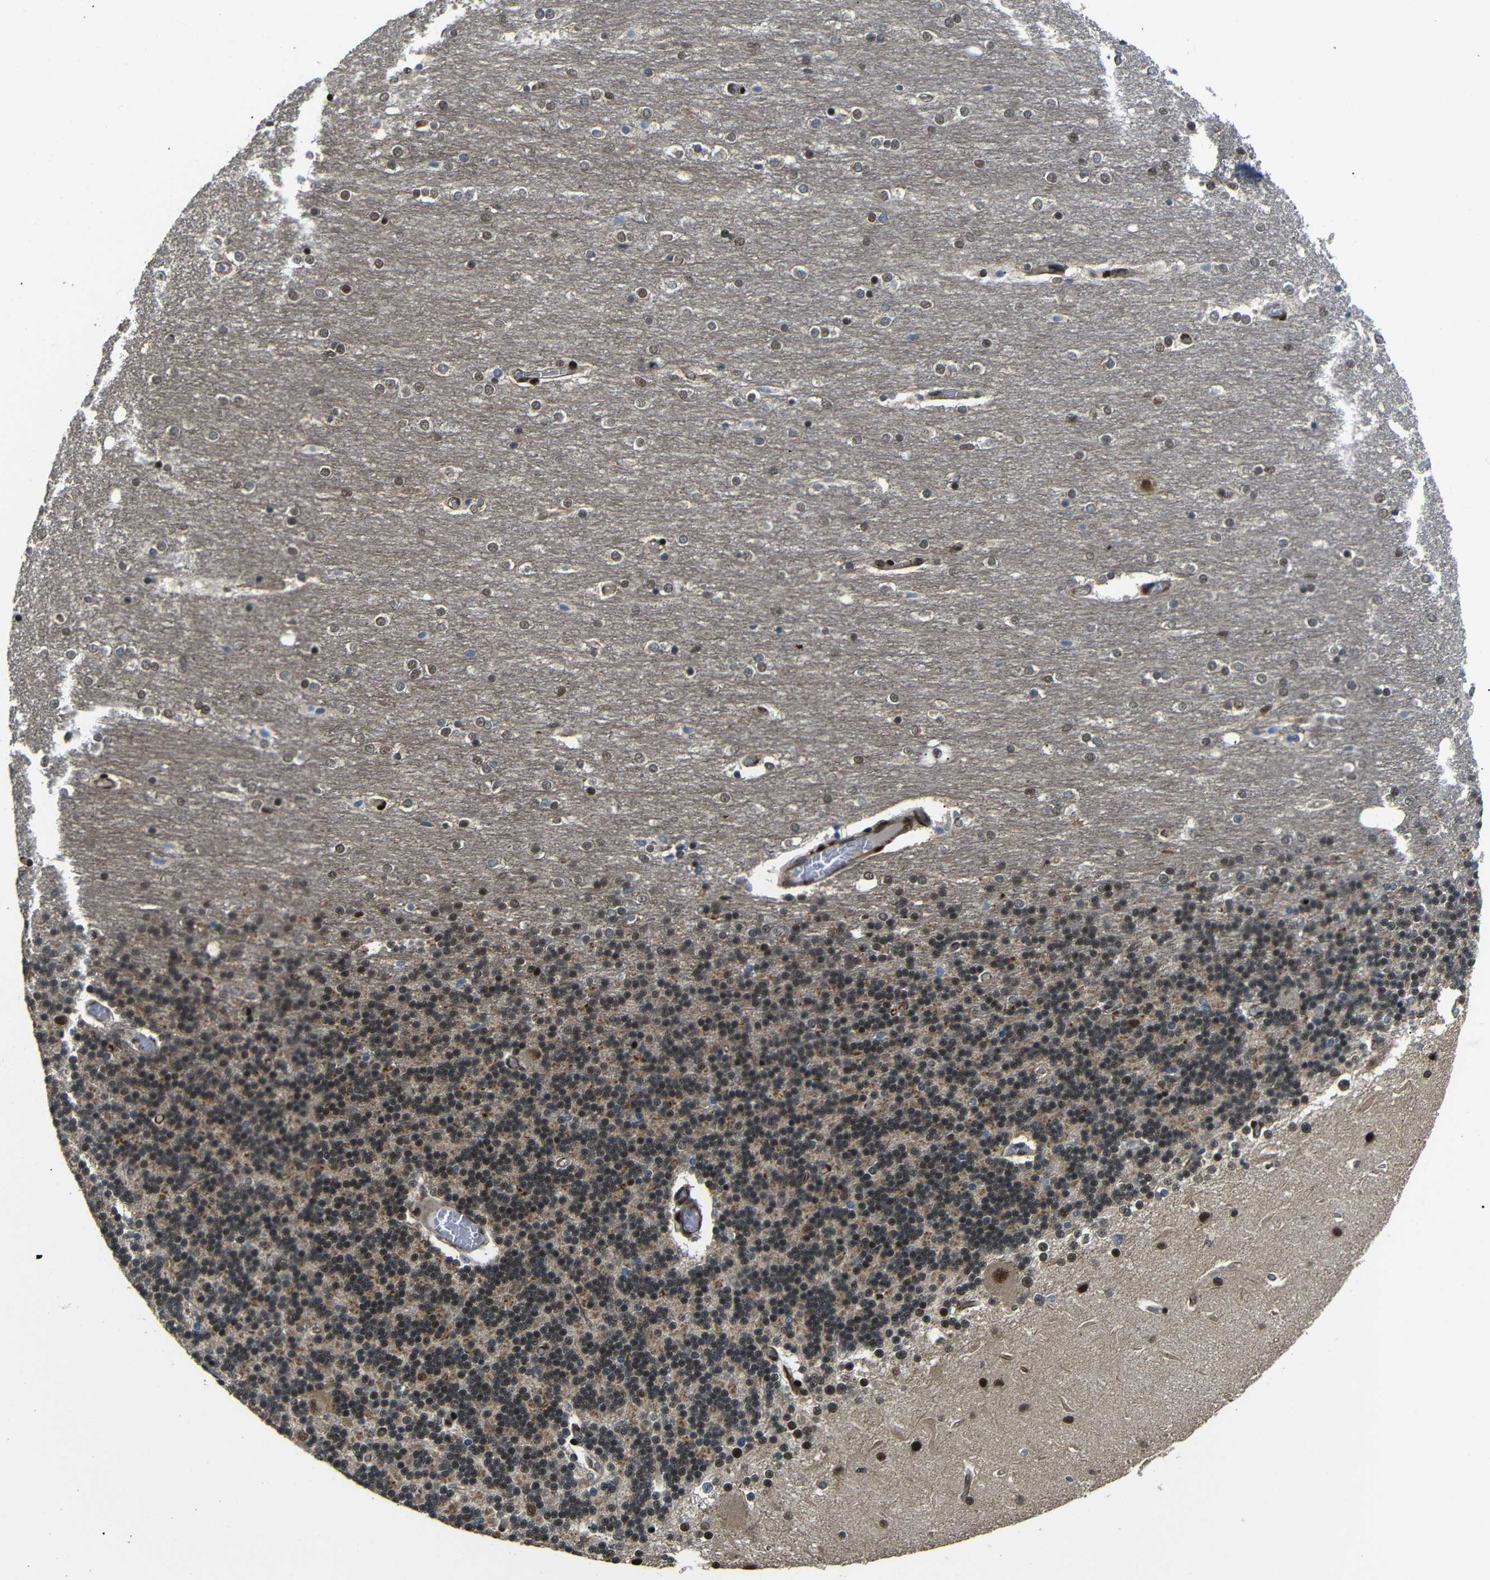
{"staining": {"intensity": "moderate", "quantity": ">75%", "location": "cytoplasmic/membranous,nuclear"}, "tissue": "cerebellum", "cell_type": "Cells in granular layer", "image_type": "normal", "snomed": [{"axis": "morphology", "description": "Normal tissue, NOS"}, {"axis": "topography", "description": "Cerebellum"}], "caption": "Cerebellum stained with IHC exhibits moderate cytoplasmic/membranous,nuclear expression in about >75% of cells in granular layer.", "gene": "TBX2", "patient": {"sex": "female", "age": 54}}